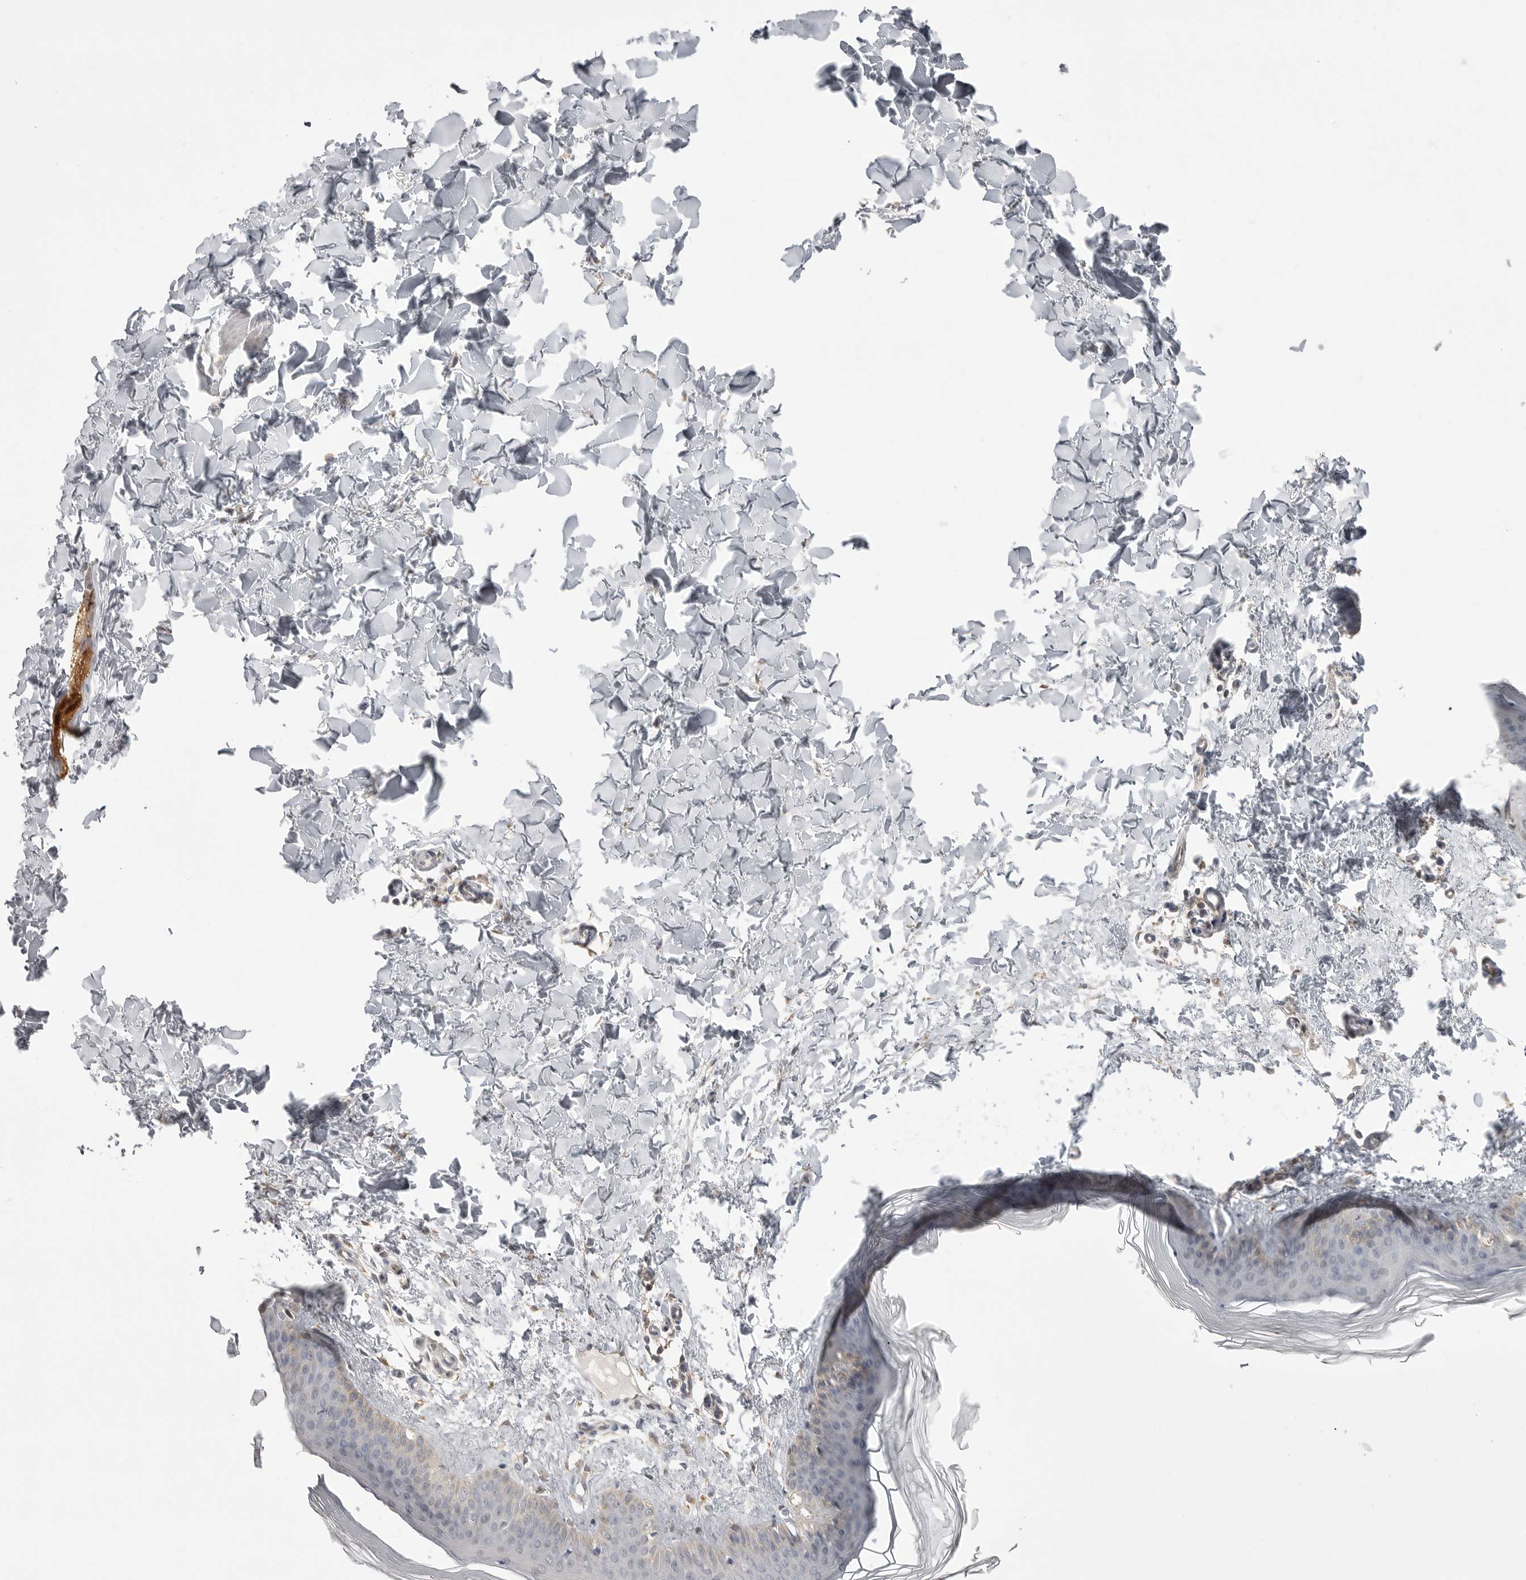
{"staining": {"intensity": "weak", "quantity": ">75%", "location": "cytoplasmic/membranous"}, "tissue": "skin", "cell_type": "Fibroblasts", "image_type": "normal", "snomed": [{"axis": "morphology", "description": "Normal tissue, NOS"}, {"axis": "topography", "description": "Skin"}], "caption": "This photomicrograph reveals unremarkable skin stained with immunohistochemistry (IHC) to label a protein in brown. The cytoplasmic/membranous of fibroblasts show weak positivity for the protein. Nuclei are counter-stained blue.", "gene": "KYAT3", "patient": {"sex": "female", "age": 27}}